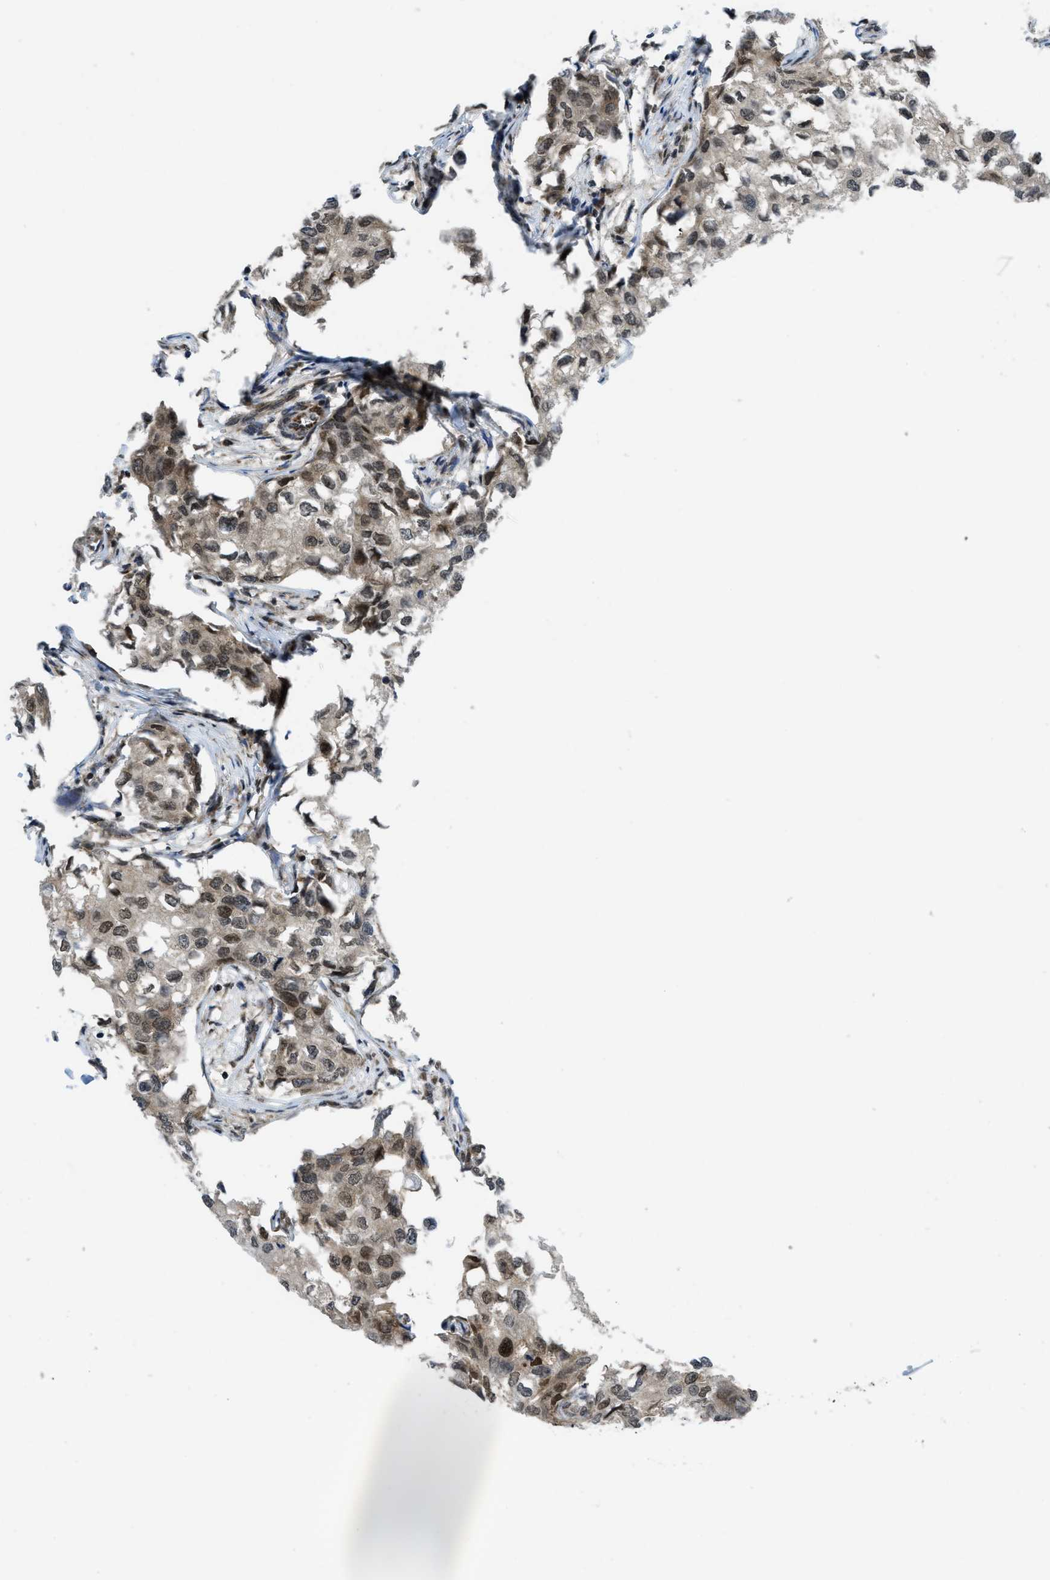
{"staining": {"intensity": "moderate", "quantity": ">75%", "location": "nuclear"}, "tissue": "breast cancer", "cell_type": "Tumor cells", "image_type": "cancer", "snomed": [{"axis": "morphology", "description": "Duct carcinoma"}, {"axis": "topography", "description": "Breast"}], "caption": "A brown stain shows moderate nuclear staining of a protein in human breast infiltrating ductal carcinoma tumor cells. (DAB IHC, brown staining for protein, blue staining for nuclei).", "gene": "TNPO1", "patient": {"sex": "female", "age": 27}}